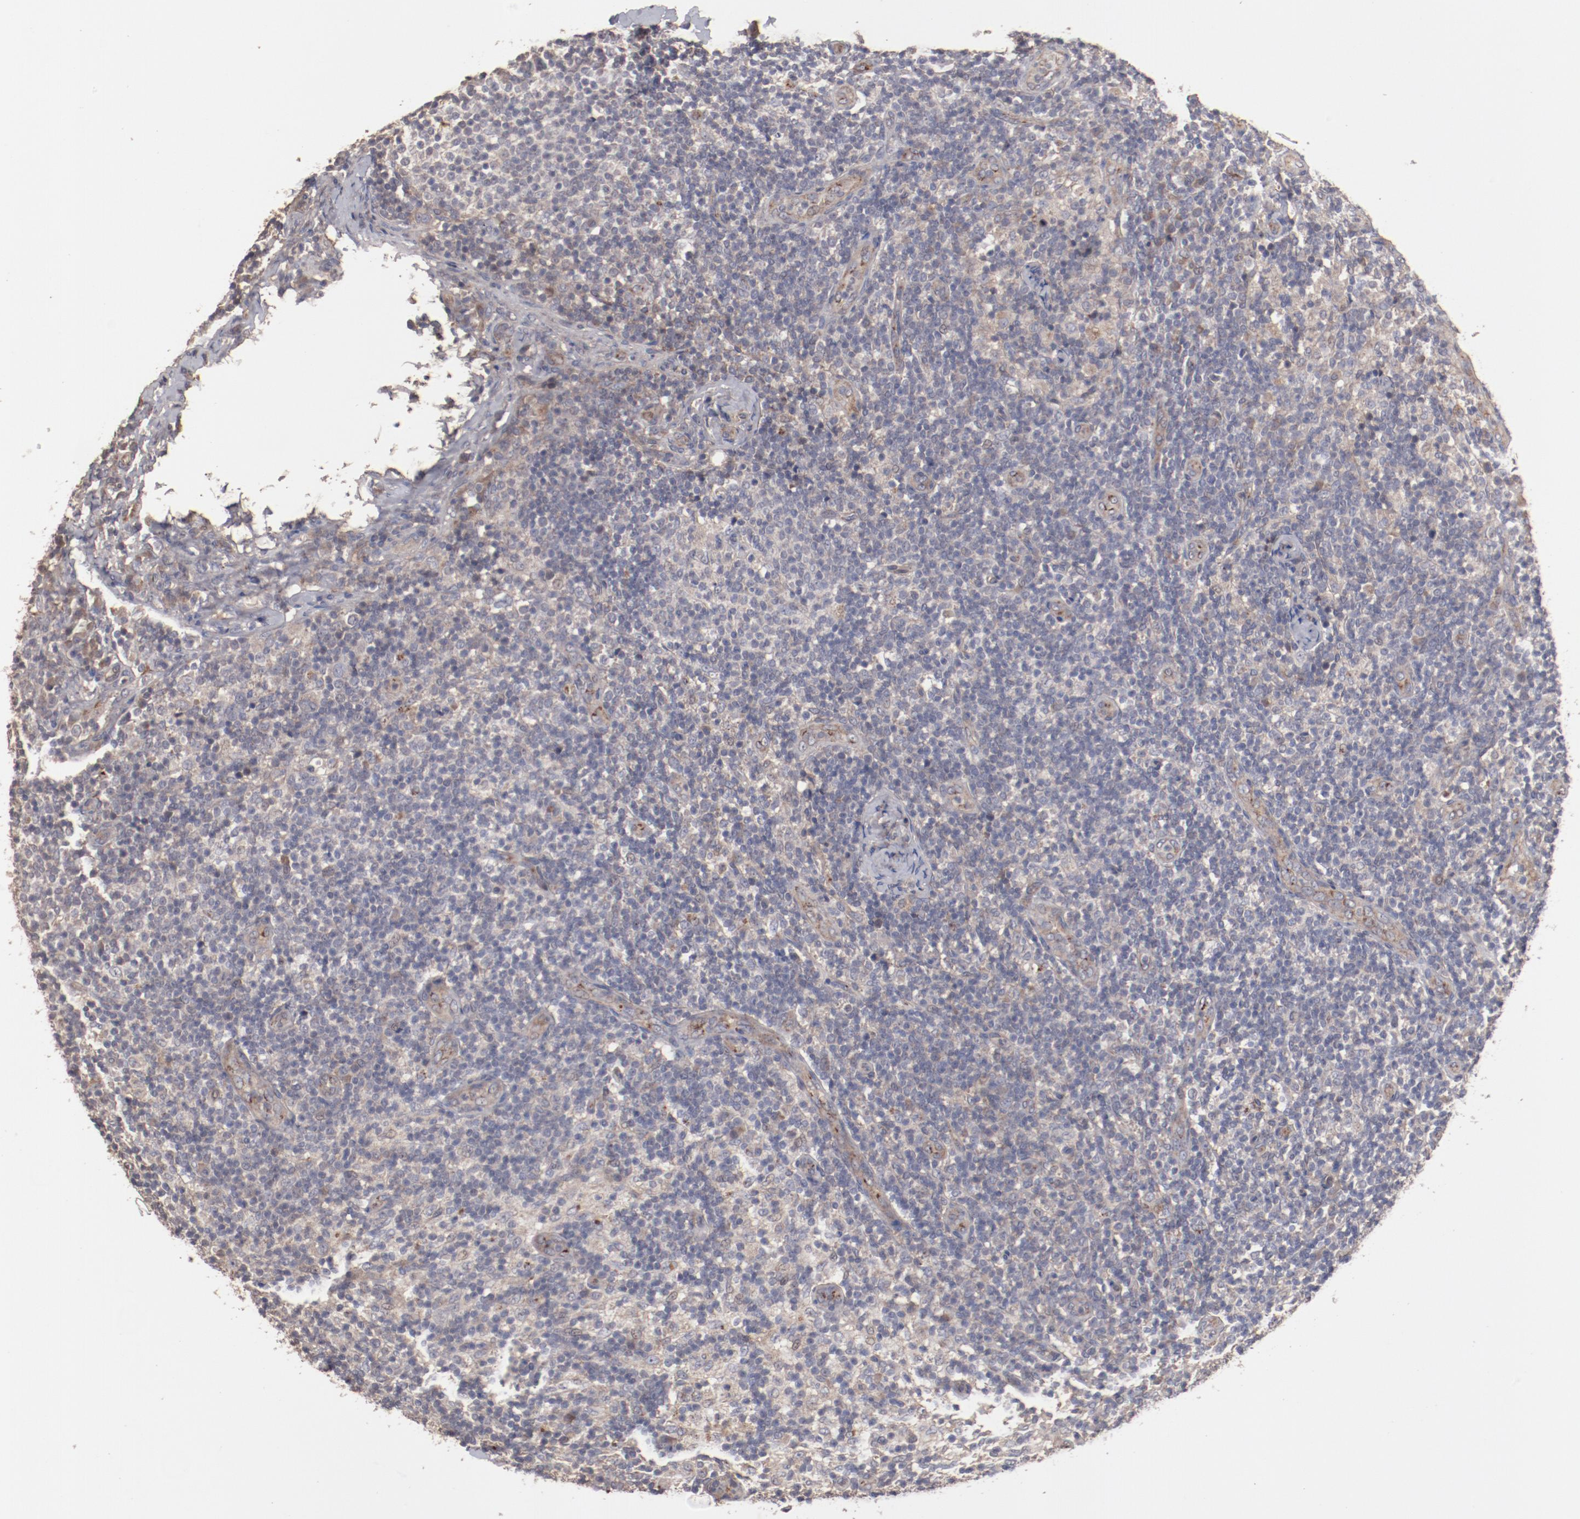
{"staining": {"intensity": "weak", "quantity": ">75%", "location": "cytoplasmic/membranous"}, "tissue": "lymph node", "cell_type": "Germinal center cells", "image_type": "normal", "snomed": [{"axis": "morphology", "description": "Normal tissue, NOS"}, {"axis": "morphology", "description": "Inflammation, NOS"}, {"axis": "topography", "description": "Lymph node"}], "caption": "Lymph node stained with DAB (3,3'-diaminobenzidine) IHC reveals low levels of weak cytoplasmic/membranous positivity in approximately >75% of germinal center cells. (Stains: DAB in brown, nuclei in blue, Microscopy: brightfield microscopy at high magnification).", "gene": "DIPK2B", "patient": {"sex": "male", "age": 46}}